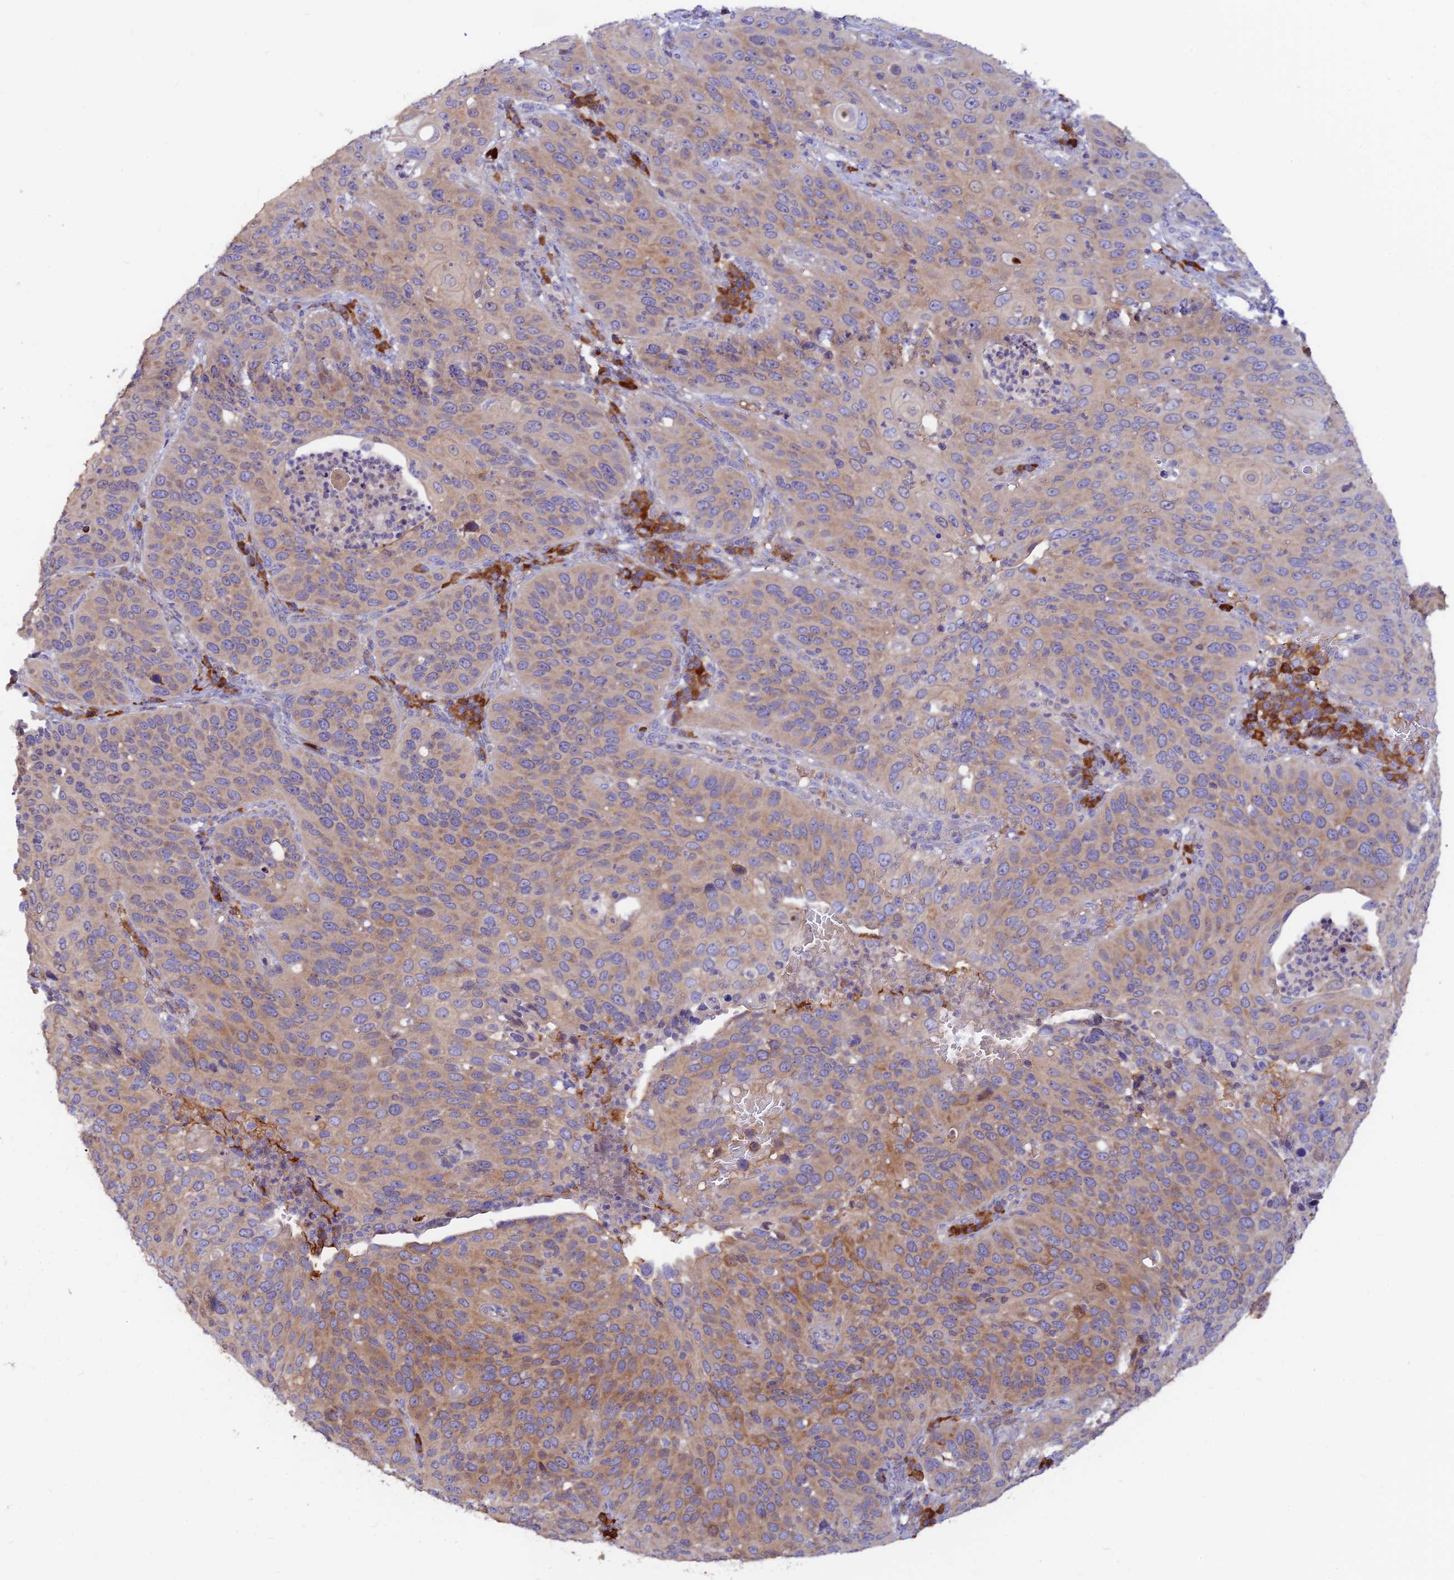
{"staining": {"intensity": "weak", "quantity": ">75%", "location": "cytoplasmic/membranous"}, "tissue": "cervical cancer", "cell_type": "Tumor cells", "image_type": "cancer", "snomed": [{"axis": "morphology", "description": "Squamous cell carcinoma, NOS"}, {"axis": "topography", "description": "Cervix"}], "caption": "This is a histology image of immunohistochemistry staining of cervical squamous cell carcinoma, which shows weak staining in the cytoplasmic/membranous of tumor cells.", "gene": "DENND2D", "patient": {"sex": "female", "age": 36}}